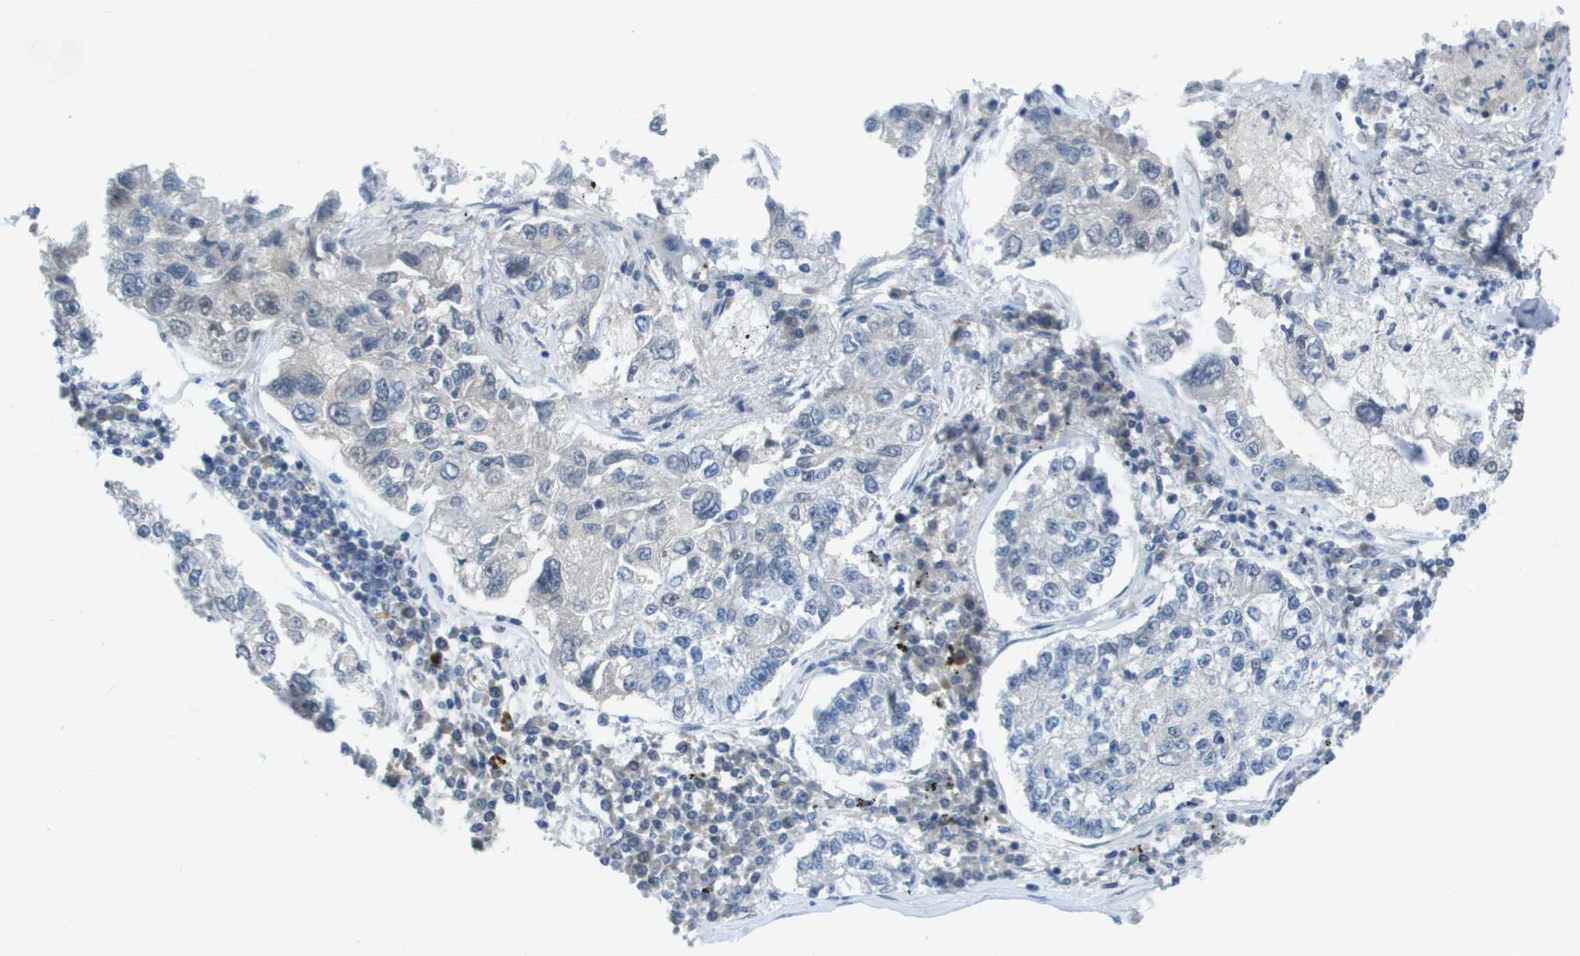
{"staining": {"intensity": "weak", "quantity": "<25%", "location": "nuclear"}, "tissue": "lung cancer", "cell_type": "Tumor cells", "image_type": "cancer", "snomed": [{"axis": "morphology", "description": "Adenocarcinoma, NOS"}, {"axis": "topography", "description": "Lung"}], "caption": "Immunohistochemistry histopathology image of neoplastic tissue: human lung cancer (adenocarcinoma) stained with DAB (3,3'-diaminobenzidine) displays no significant protein expression in tumor cells. Nuclei are stained in blue.", "gene": "TP53RK", "patient": {"sex": "male", "age": 49}}